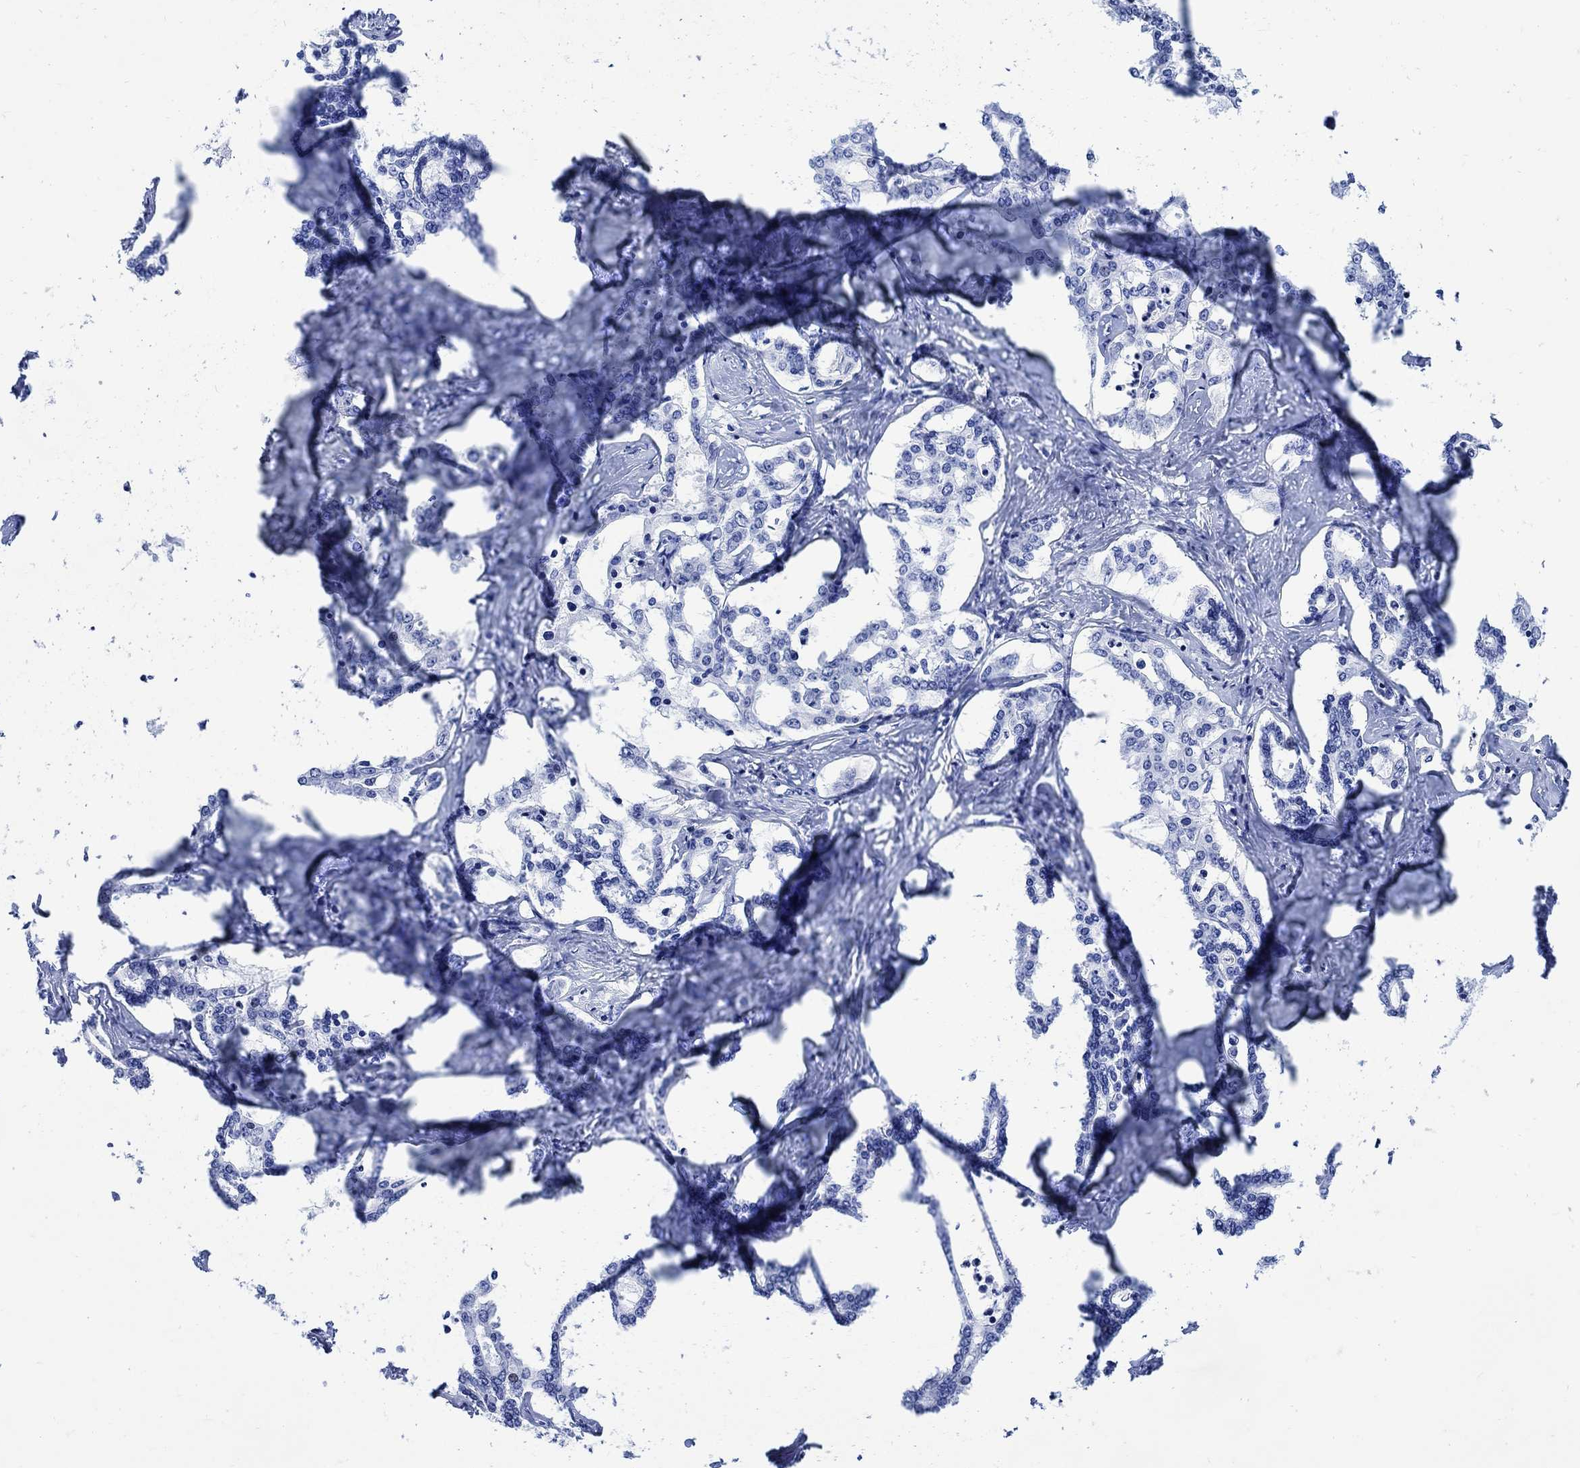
{"staining": {"intensity": "negative", "quantity": "none", "location": "none"}, "tissue": "liver cancer", "cell_type": "Tumor cells", "image_type": "cancer", "snomed": [{"axis": "morphology", "description": "Cholangiocarcinoma"}, {"axis": "topography", "description": "Liver"}], "caption": "IHC image of neoplastic tissue: liver cancer stained with DAB (3,3'-diaminobenzidine) reveals no significant protein positivity in tumor cells.", "gene": "CPLX2", "patient": {"sex": "female", "age": 47}}